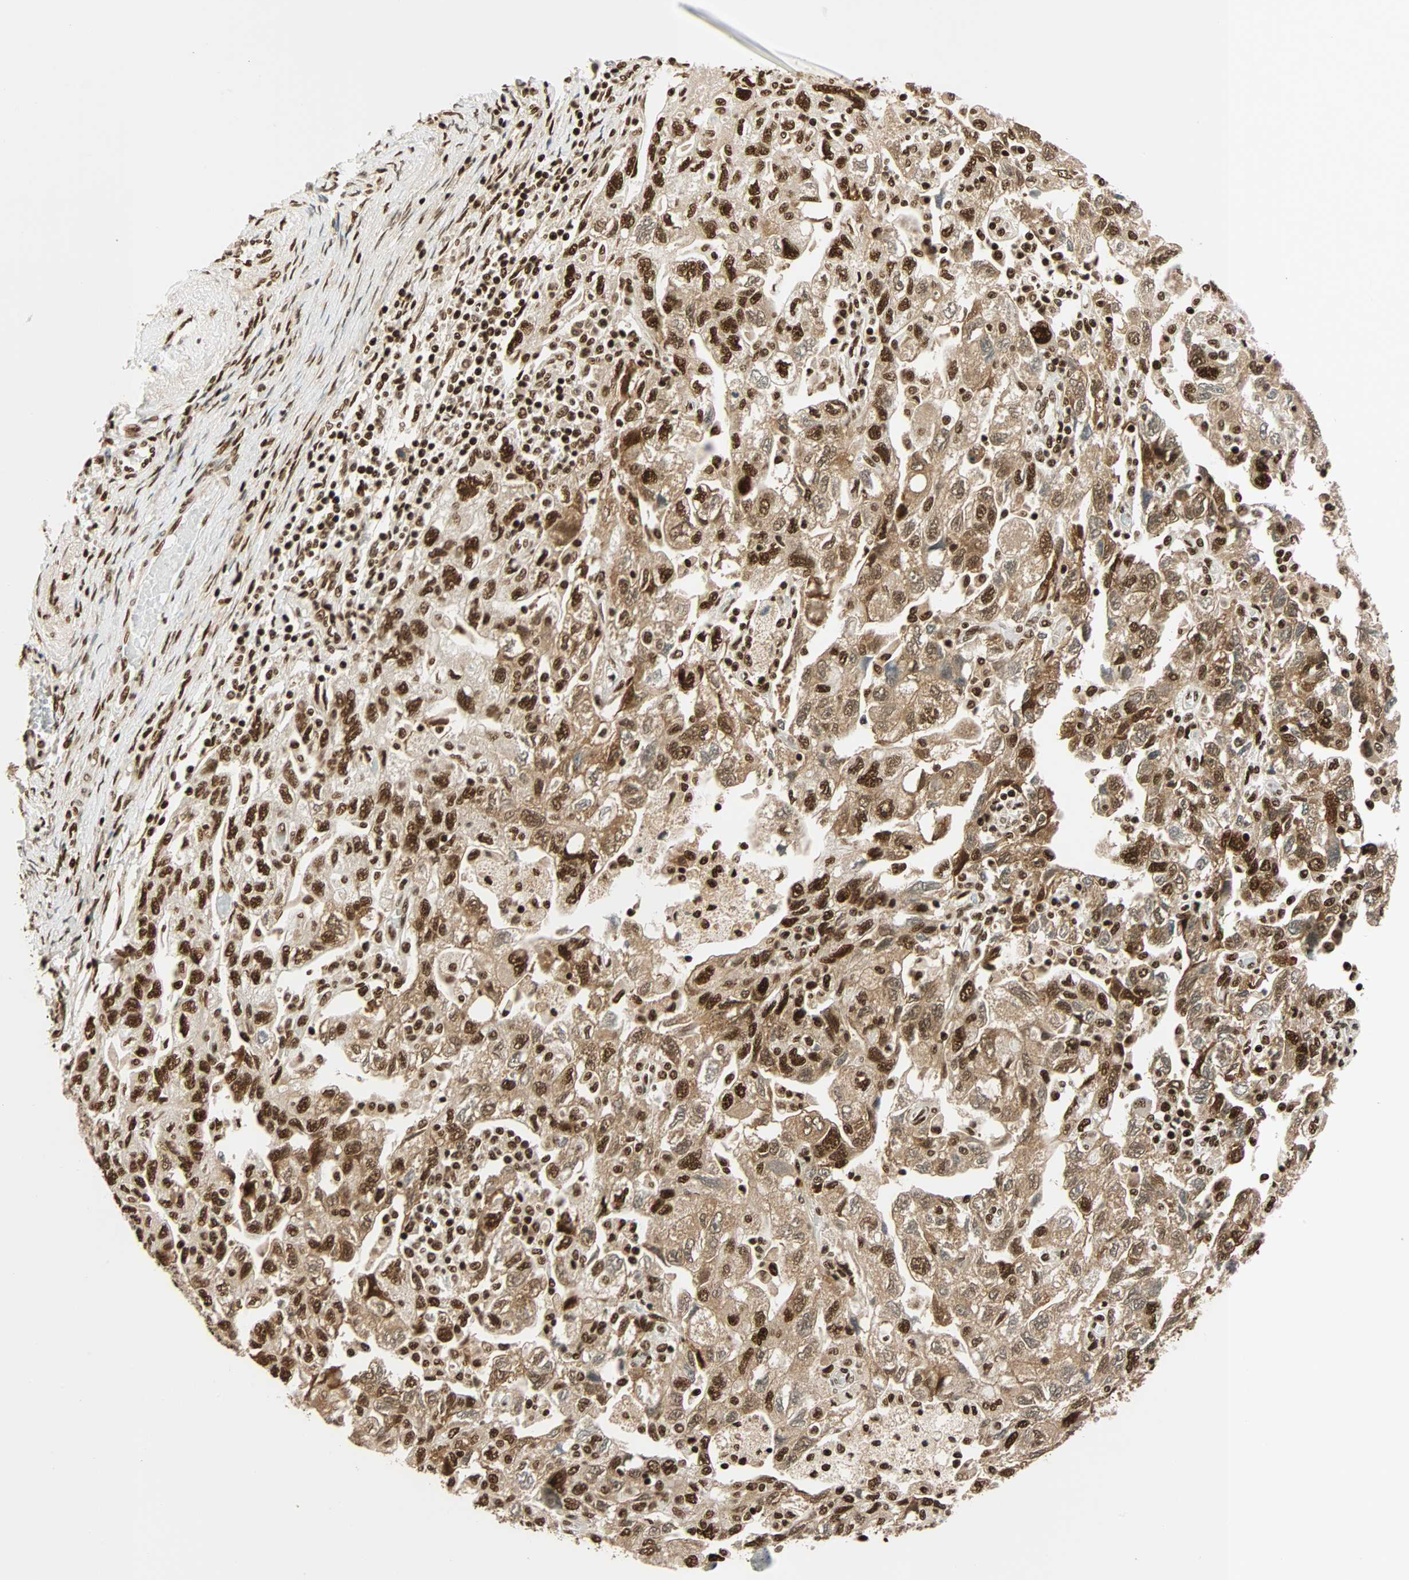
{"staining": {"intensity": "strong", "quantity": ">75%", "location": "cytoplasmic/membranous,nuclear"}, "tissue": "ovarian cancer", "cell_type": "Tumor cells", "image_type": "cancer", "snomed": [{"axis": "morphology", "description": "Carcinoma, NOS"}, {"axis": "morphology", "description": "Cystadenocarcinoma, serous, NOS"}, {"axis": "topography", "description": "Ovary"}], "caption": "Protein analysis of ovarian cancer tissue exhibits strong cytoplasmic/membranous and nuclear positivity in approximately >75% of tumor cells.", "gene": "CDK12", "patient": {"sex": "female", "age": 69}}